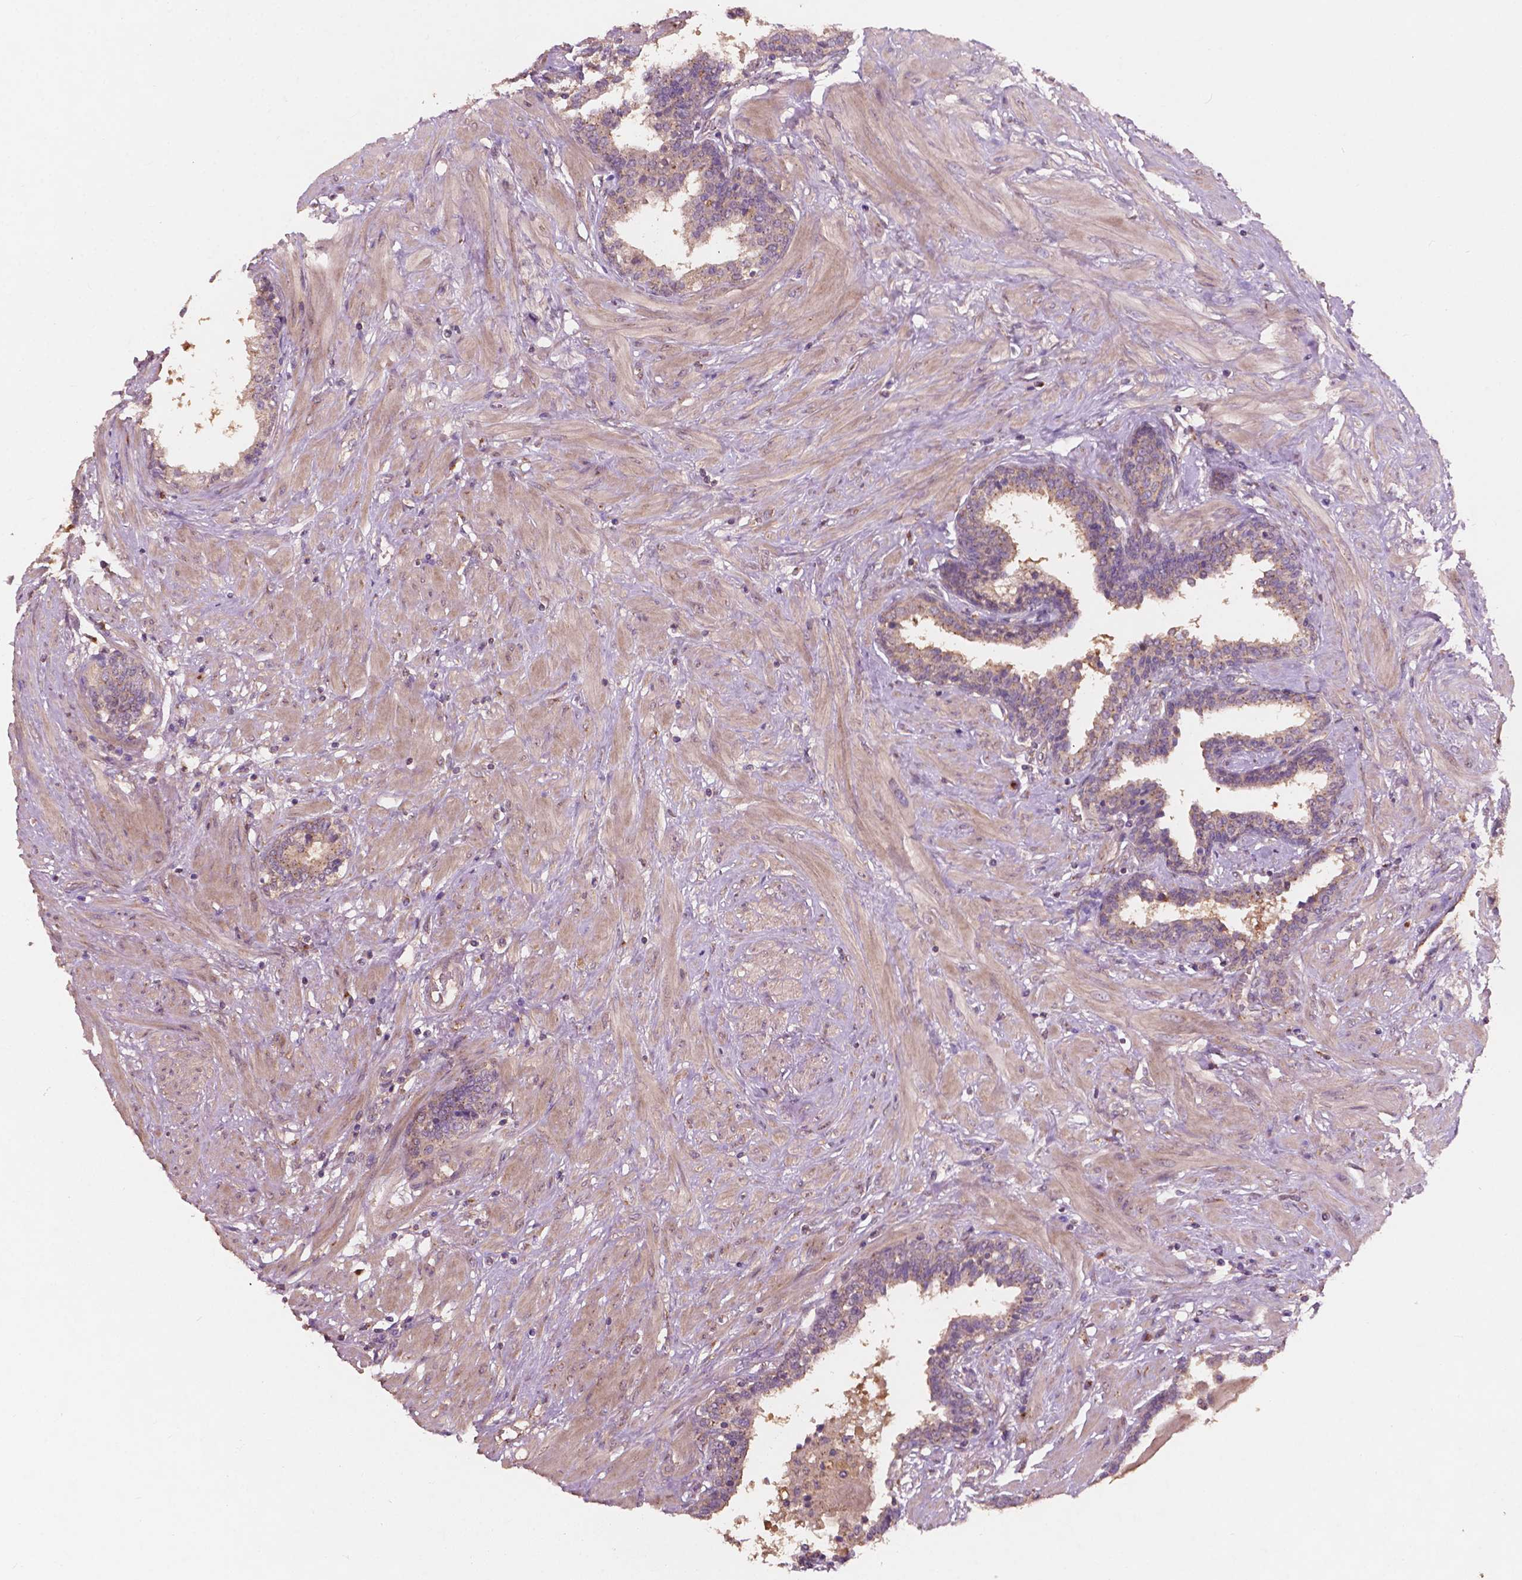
{"staining": {"intensity": "weak", "quantity": ">75%", "location": "cytoplasmic/membranous"}, "tissue": "prostate", "cell_type": "Glandular cells", "image_type": "normal", "snomed": [{"axis": "morphology", "description": "Normal tissue, NOS"}, {"axis": "topography", "description": "Prostate"}], "caption": "Glandular cells demonstrate low levels of weak cytoplasmic/membranous positivity in approximately >75% of cells in benign human prostate. The staining was performed using DAB (3,3'-diaminobenzidine), with brown indicating positive protein expression. Nuclei are stained blue with hematoxylin.", "gene": "CHPT1", "patient": {"sex": "male", "age": 55}}